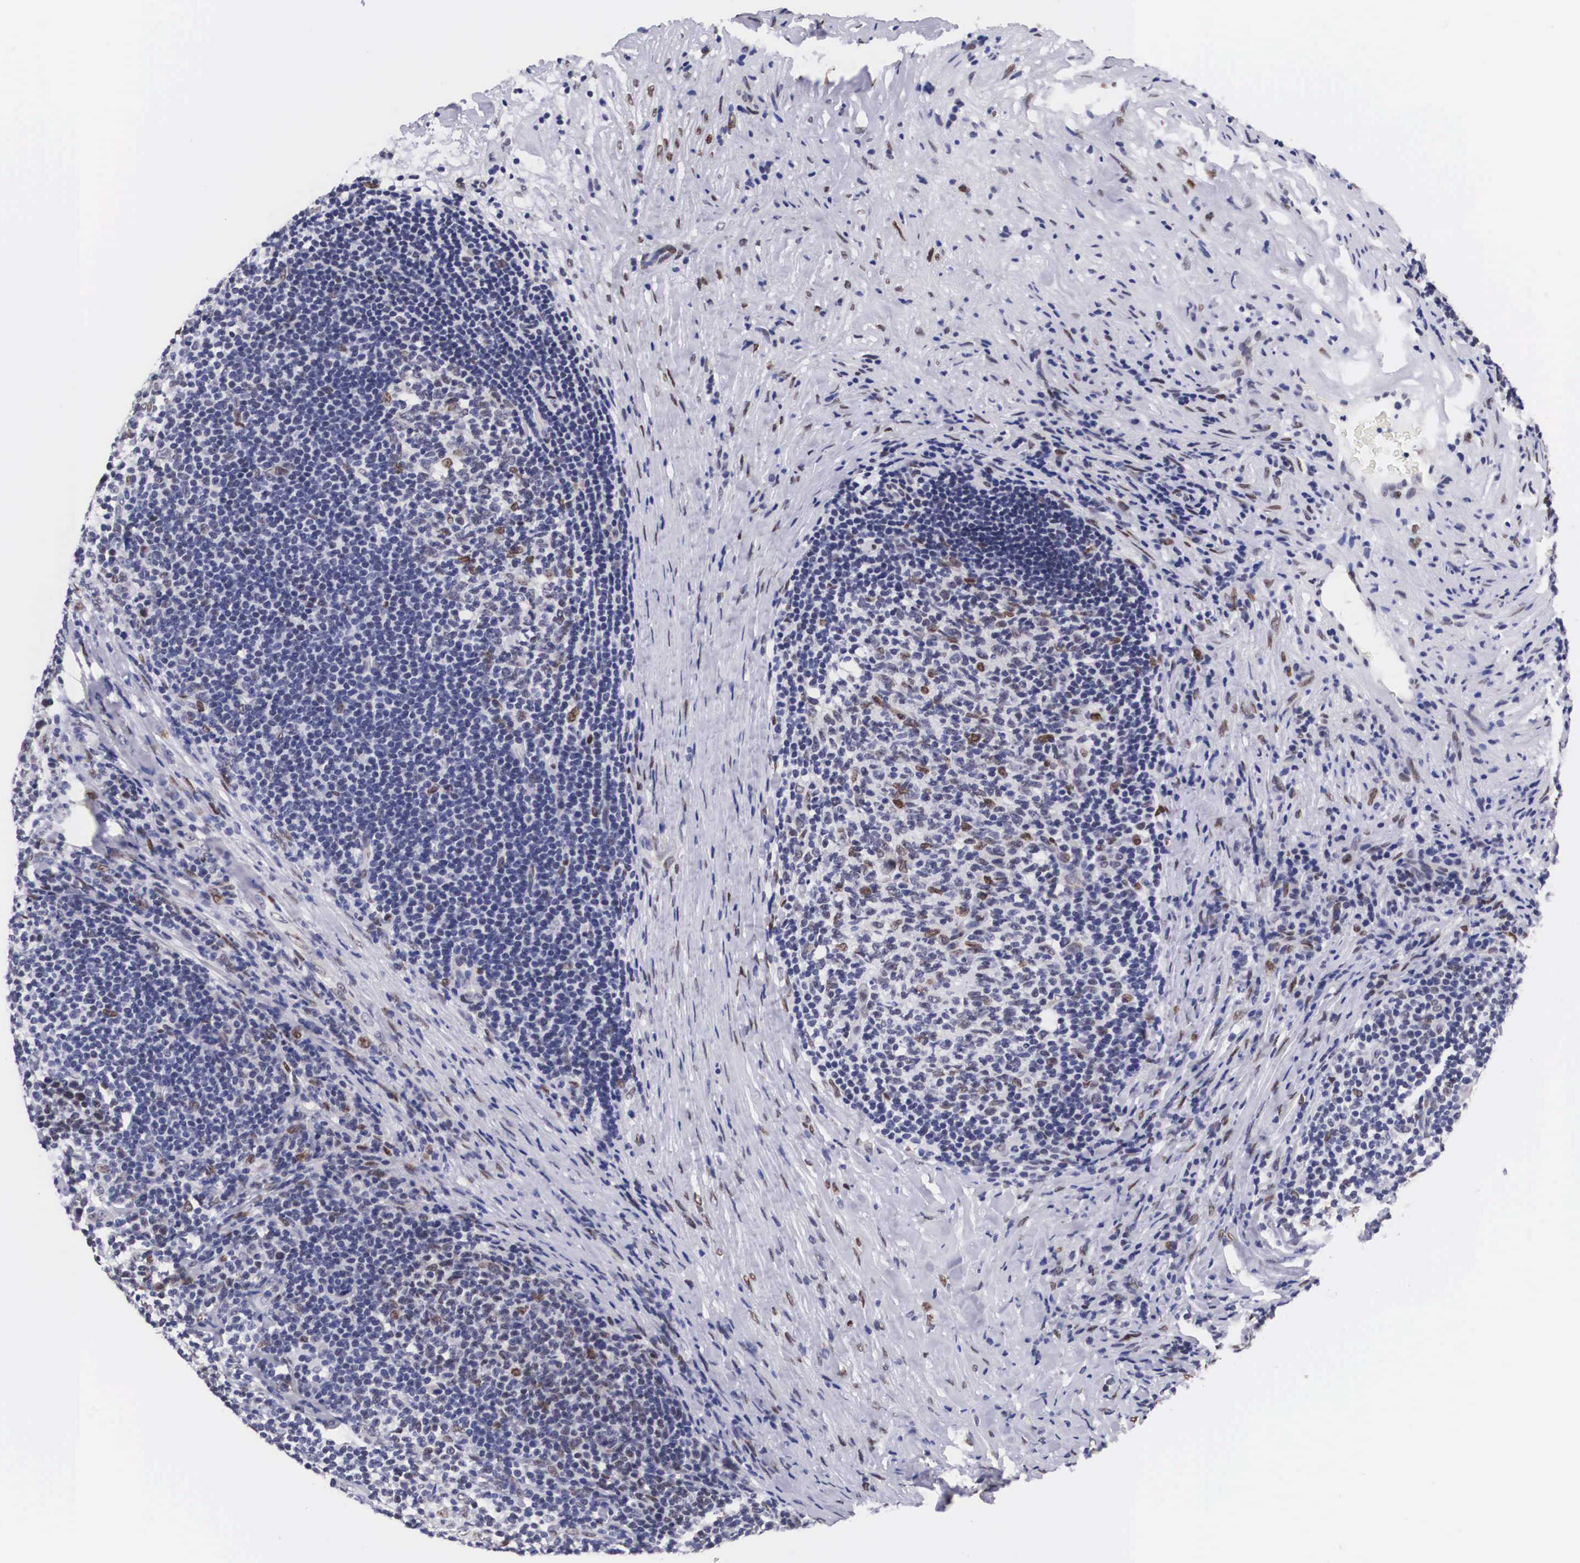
{"staining": {"intensity": "negative", "quantity": "none", "location": "none"}, "tissue": "lymphoma", "cell_type": "Tumor cells", "image_type": "cancer", "snomed": [{"axis": "morphology", "description": "Malignant lymphoma, non-Hodgkin's type, Low grade"}, {"axis": "topography", "description": "Lymph node"}], "caption": "The image displays no staining of tumor cells in lymphoma.", "gene": "KHDRBS3", "patient": {"sex": "male", "age": 74}}